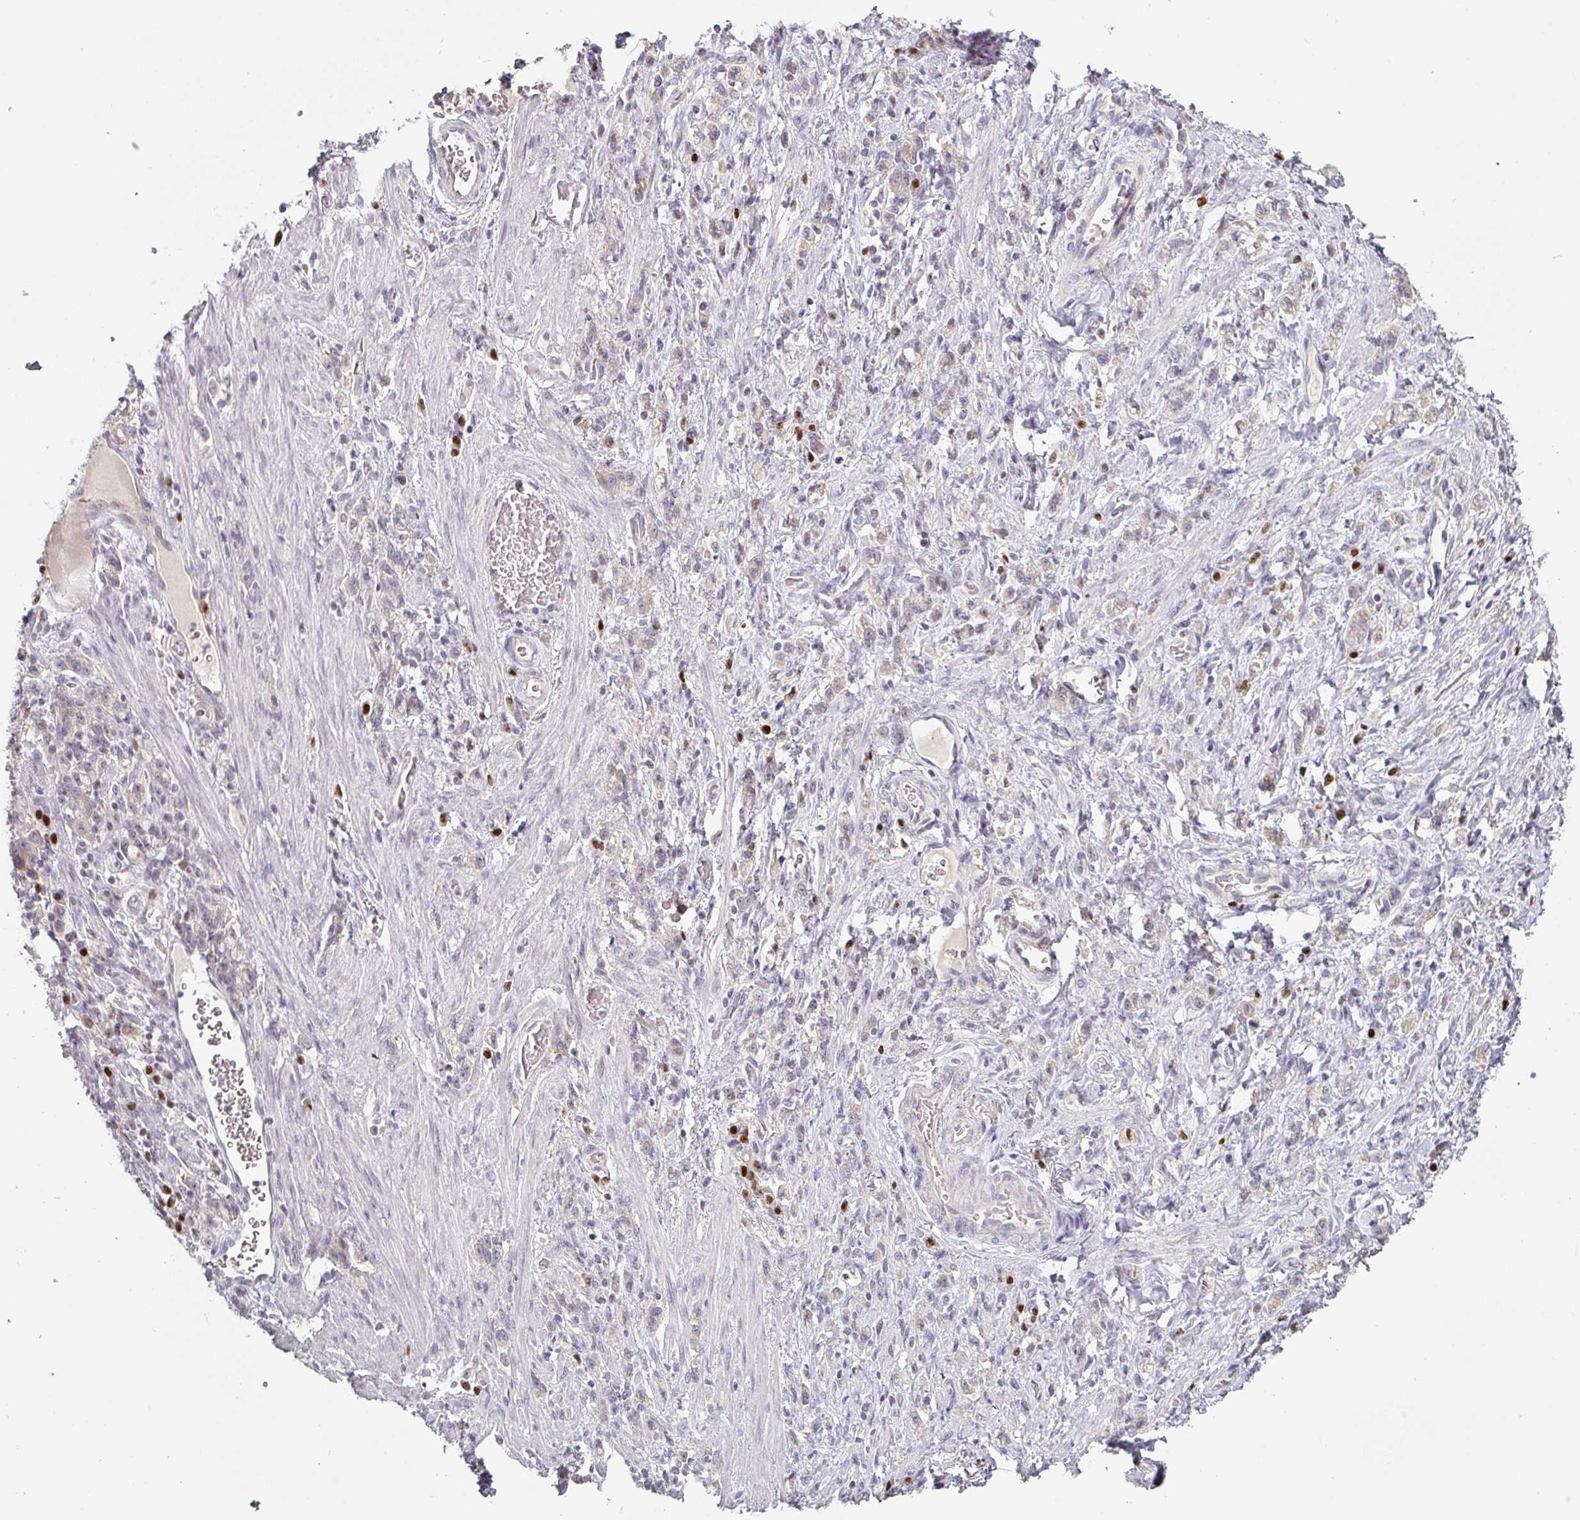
{"staining": {"intensity": "negative", "quantity": "none", "location": "none"}, "tissue": "stomach cancer", "cell_type": "Tumor cells", "image_type": "cancer", "snomed": [{"axis": "morphology", "description": "Adenocarcinoma, NOS"}, {"axis": "topography", "description": "Stomach"}], "caption": "This is an IHC image of human adenocarcinoma (stomach). There is no expression in tumor cells.", "gene": "ZBTB6", "patient": {"sex": "male", "age": 77}}